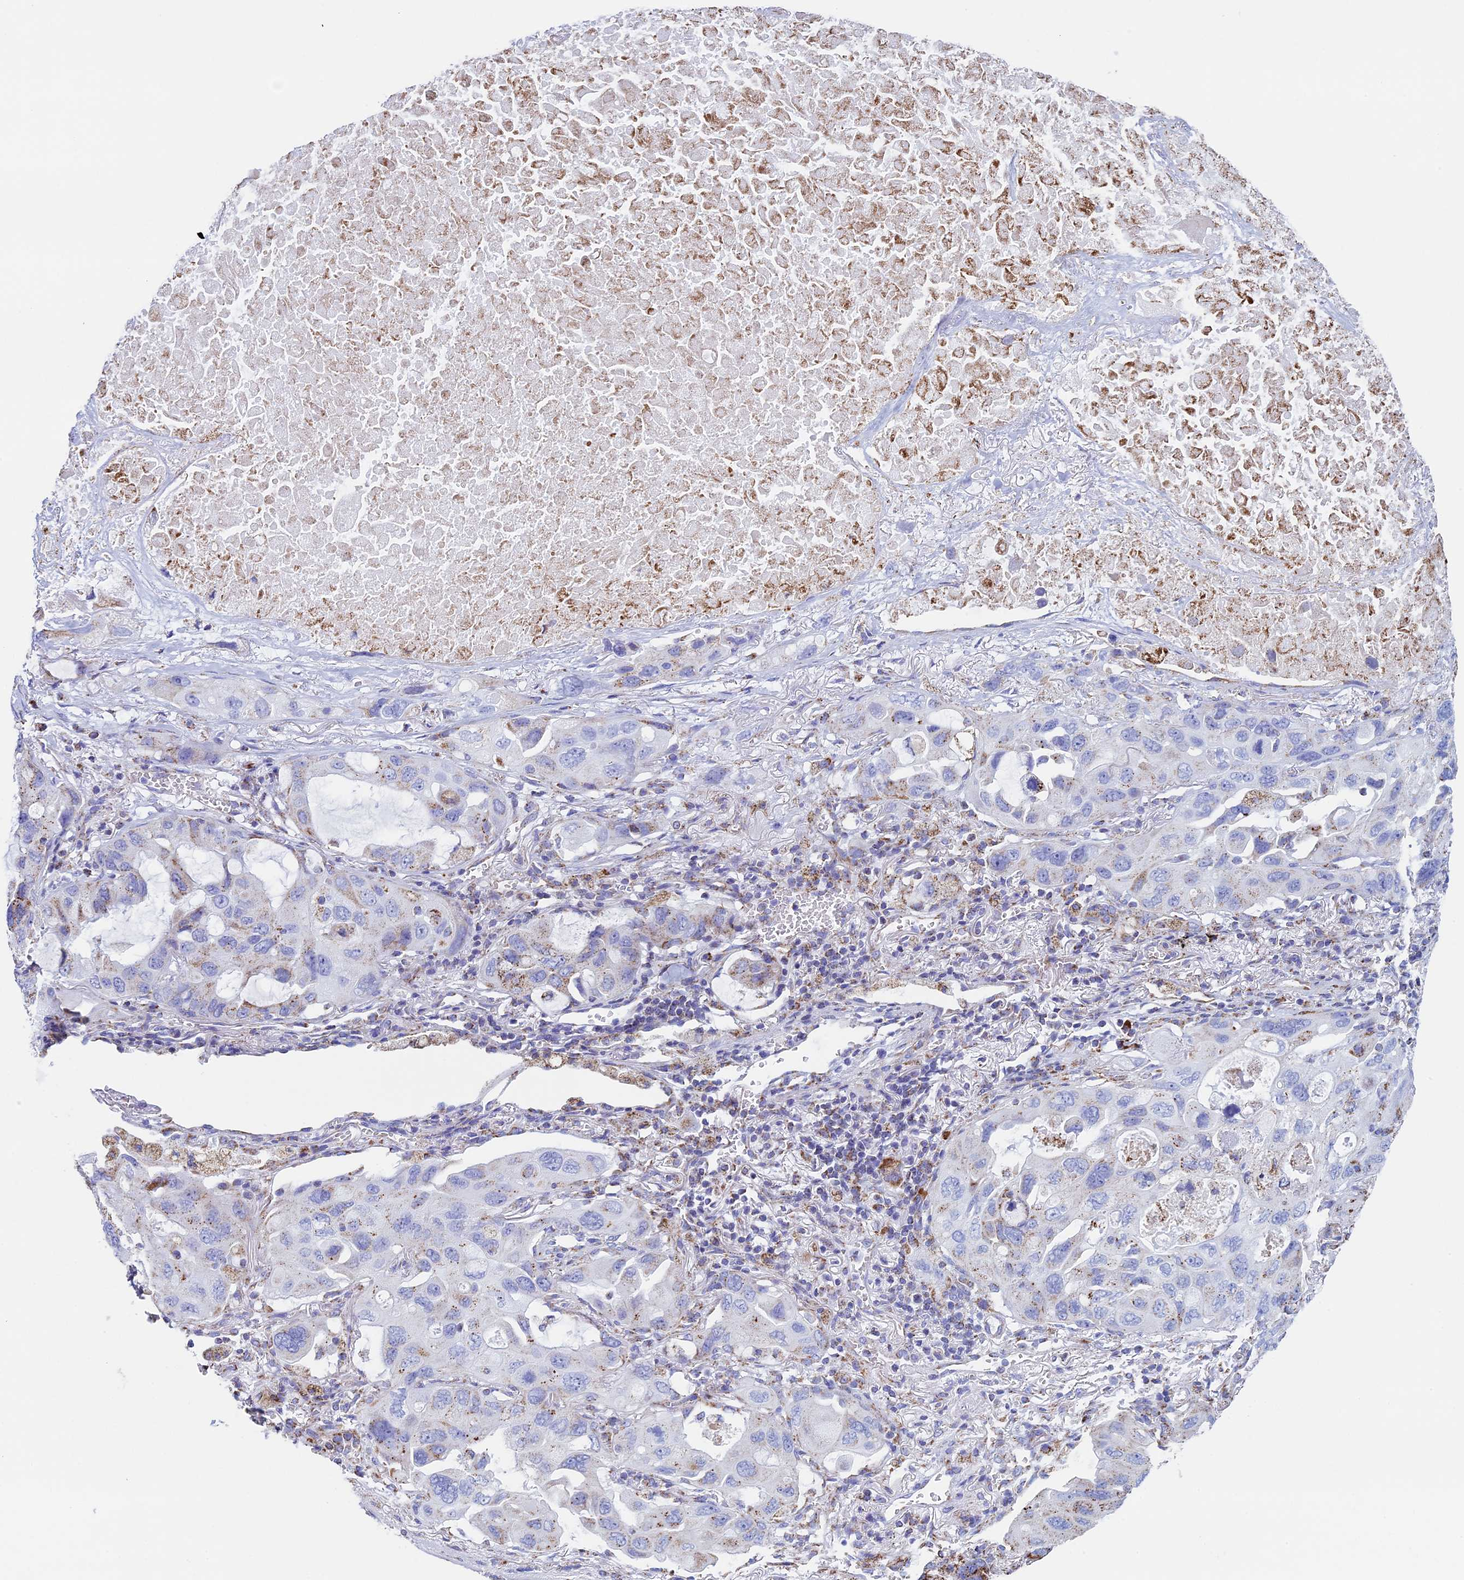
{"staining": {"intensity": "weak", "quantity": "25%-75%", "location": "cytoplasmic/membranous"}, "tissue": "lung cancer", "cell_type": "Tumor cells", "image_type": "cancer", "snomed": [{"axis": "morphology", "description": "Squamous cell carcinoma, NOS"}, {"axis": "topography", "description": "Lung"}], "caption": "The micrograph exhibits a brown stain indicating the presence of a protein in the cytoplasmic/membranous of tumor cells in lung cancer (squamous cell carcinoma).", "gene": "UQCRFS1", "patient": {"sex": "female", "age": 73}}